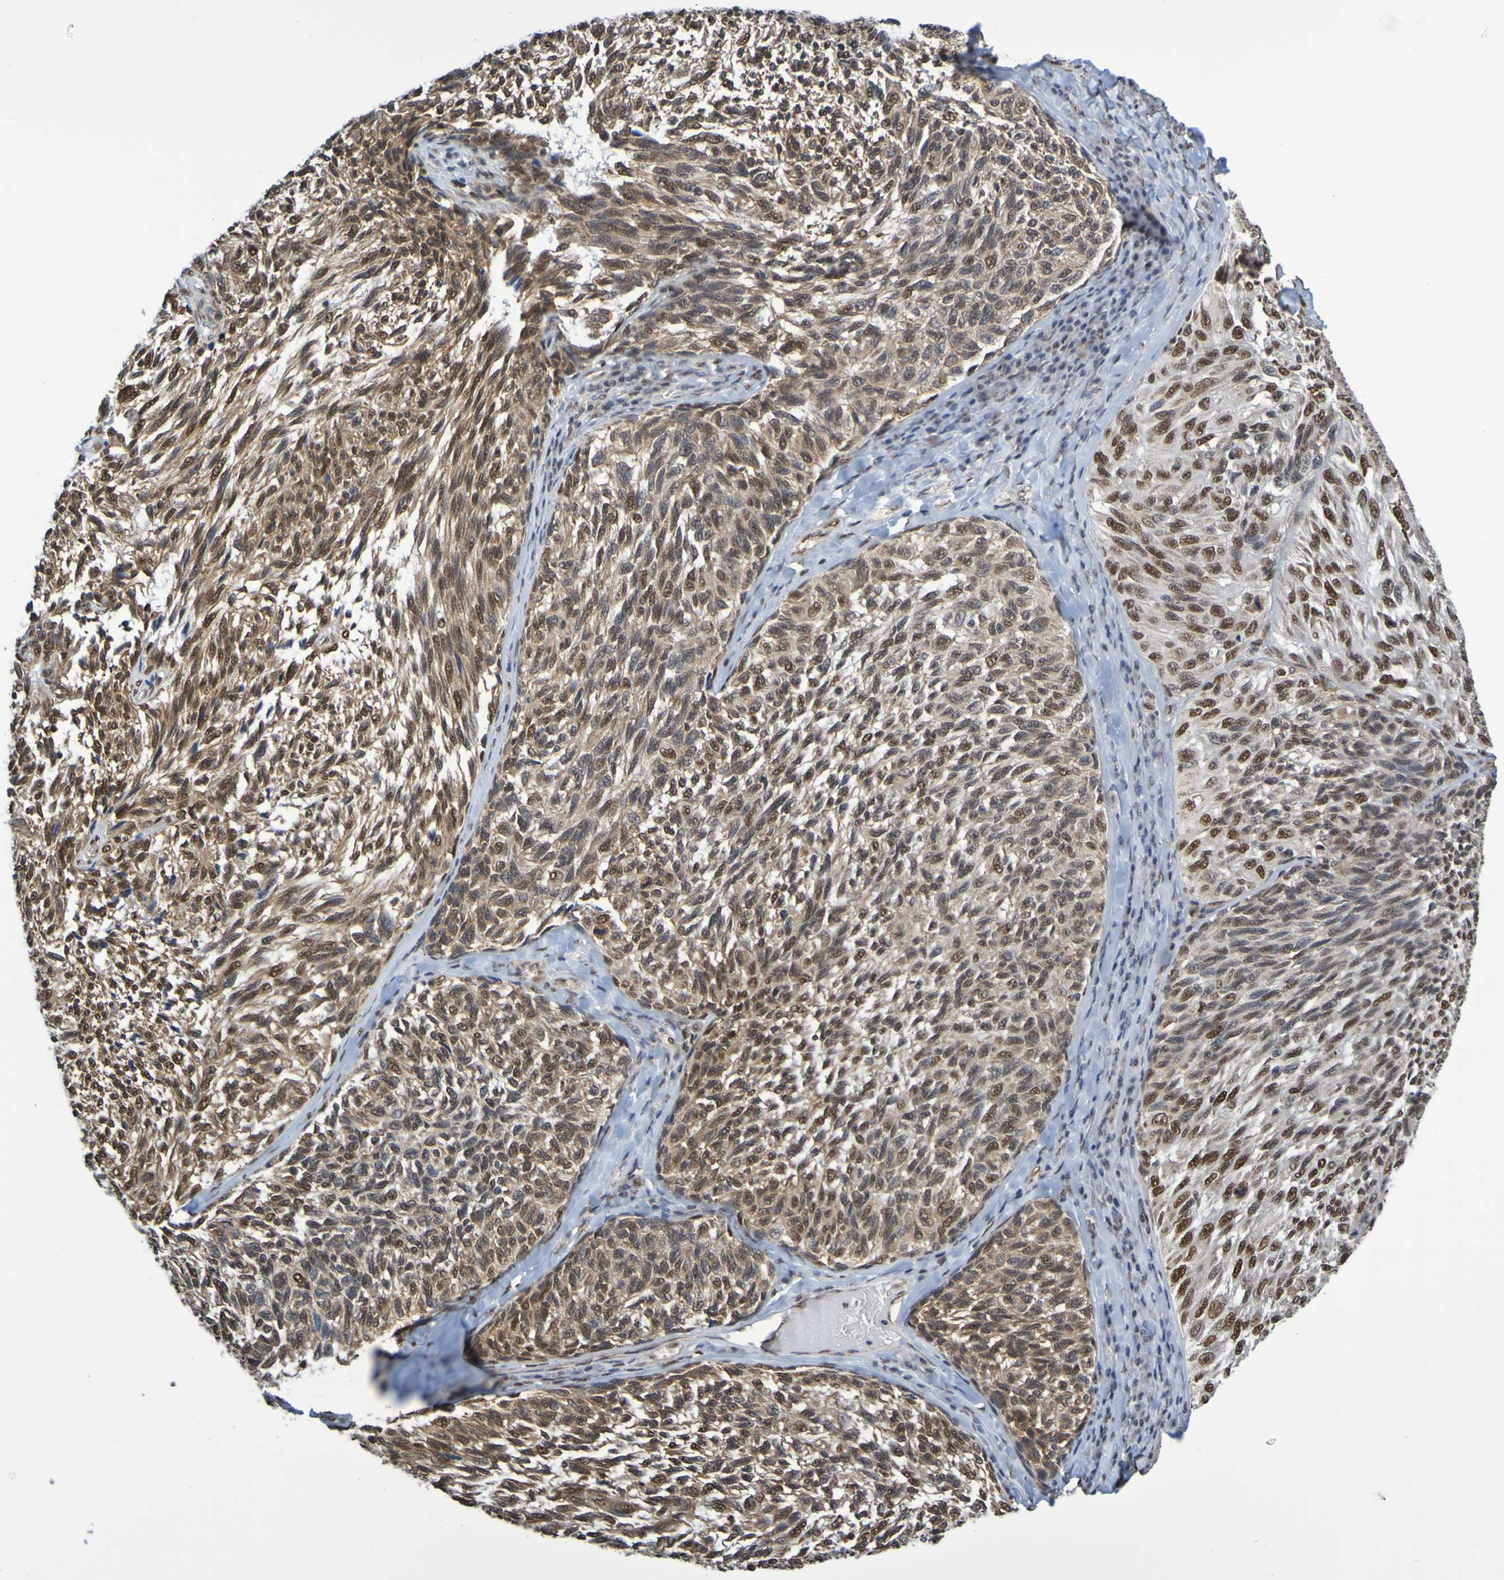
{"staining": {"intensity": "strong", "quantity": "25%-75%", "location": "nuclear"}, "tissue": "melanoma", "cell_type": "Tumor cells", "image_type": "cancer", "snomed": [{"axis": "morphology", "description": "Malignant melanoma, NOS"}, {"axis": "topography", "description": "Skin"}], "caption": "Melanoma stained with a brown dye exhibits strong nuclear positive positivity in approximately 25%-75% of tumor cells.", "gene": "HDAC2", "patient": {"sex": "female", "age": 73}}